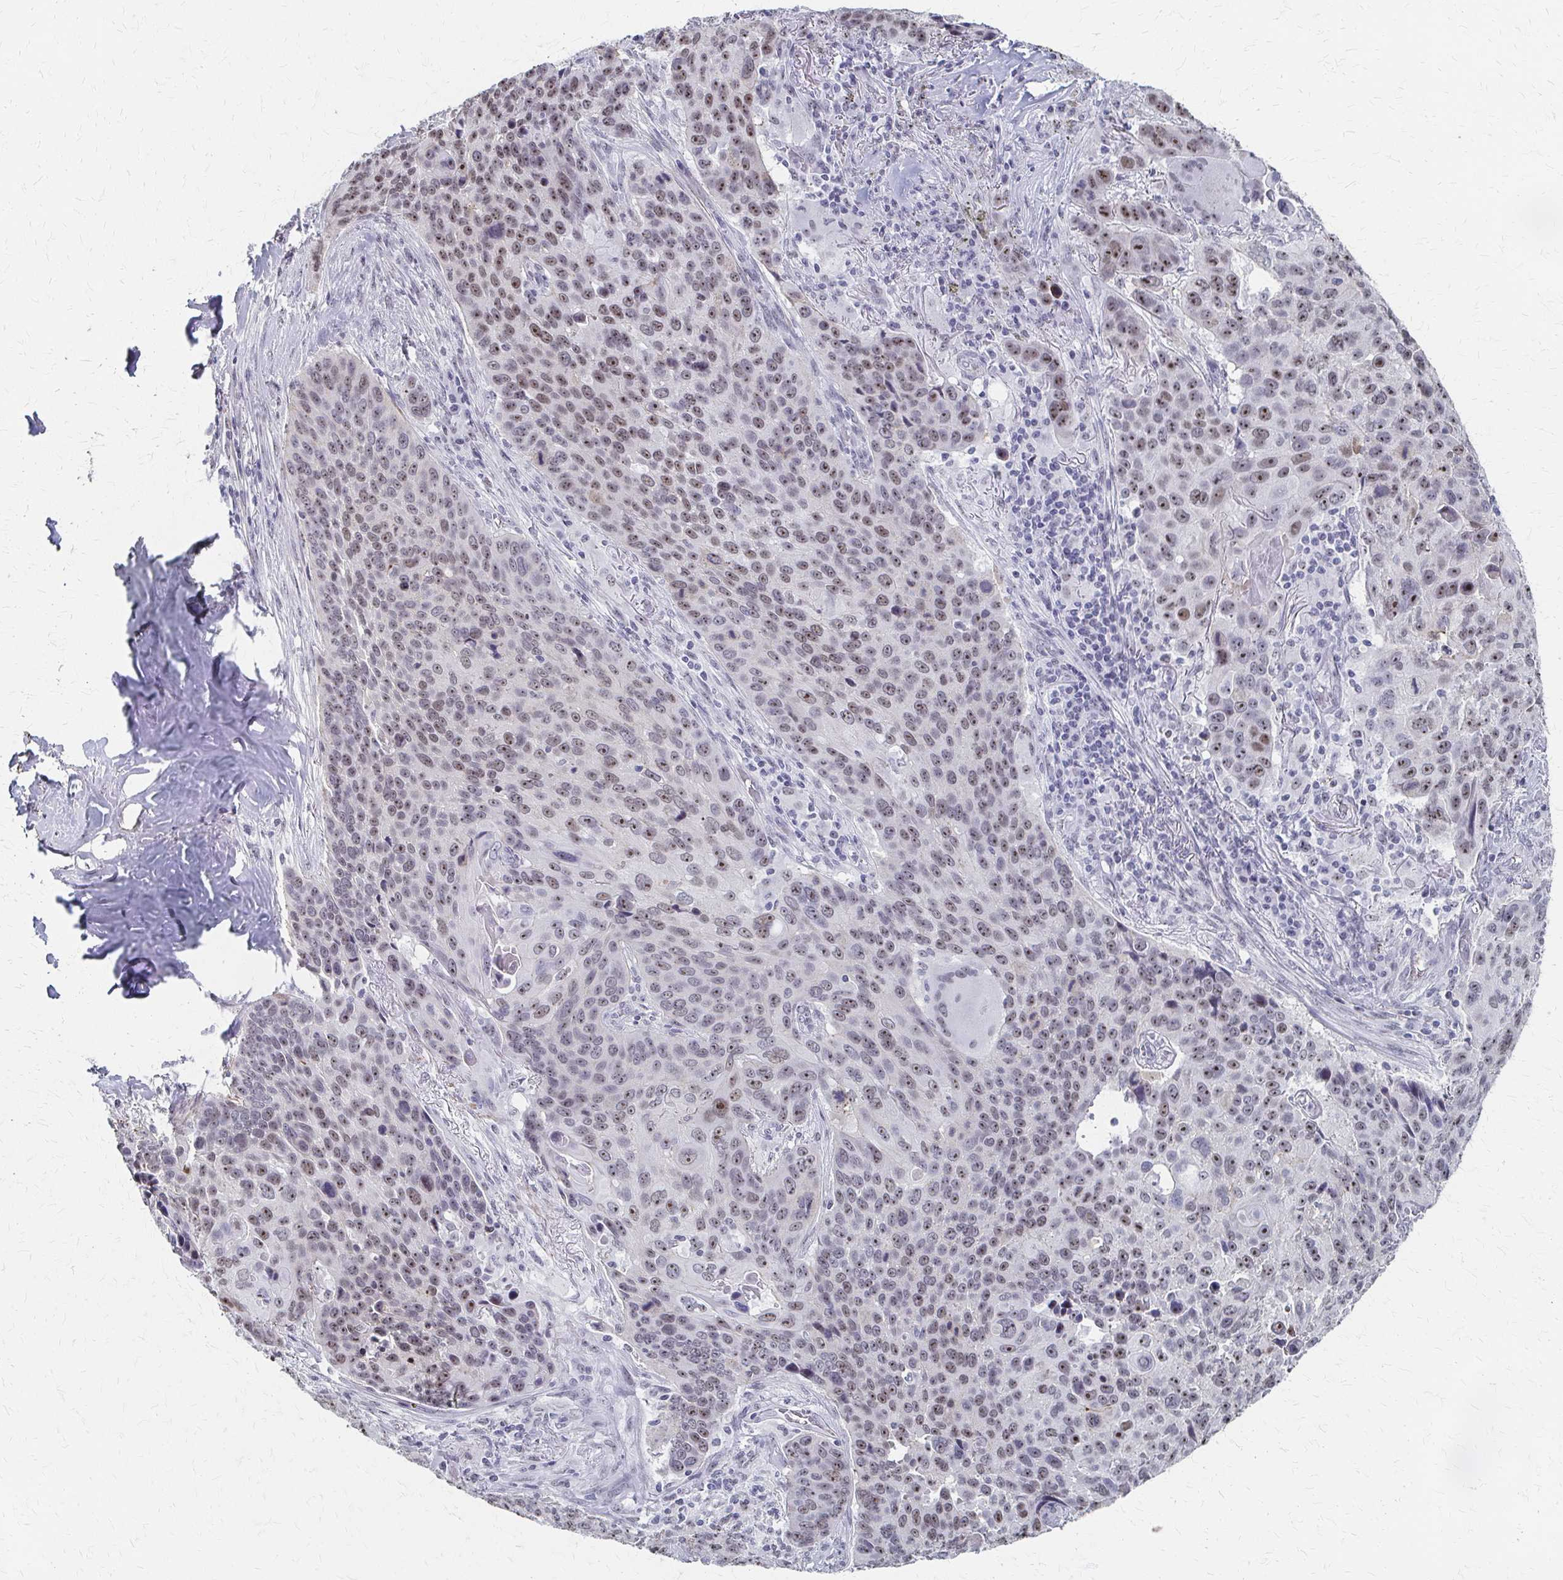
{"staining": {"intensity": "weak", "quantity": ">75%", "location": "nuclear"}, "tissue": "lung cancer", "cell_type": "Tumor cells", "image_type": "cancer", "snomed": [{"axis": "morphology", "description": "Squamous cell carcinoma, NOS"}, {"axis": "topography", "description": "Lung"}], "caption": "This is a histology image of IHC staining of lung squamous cell carcinoma, which shows weak expression in the nuclear of tumor cells.", "gene": "PES1", "patient": {"sex": "male", "age": 68}}